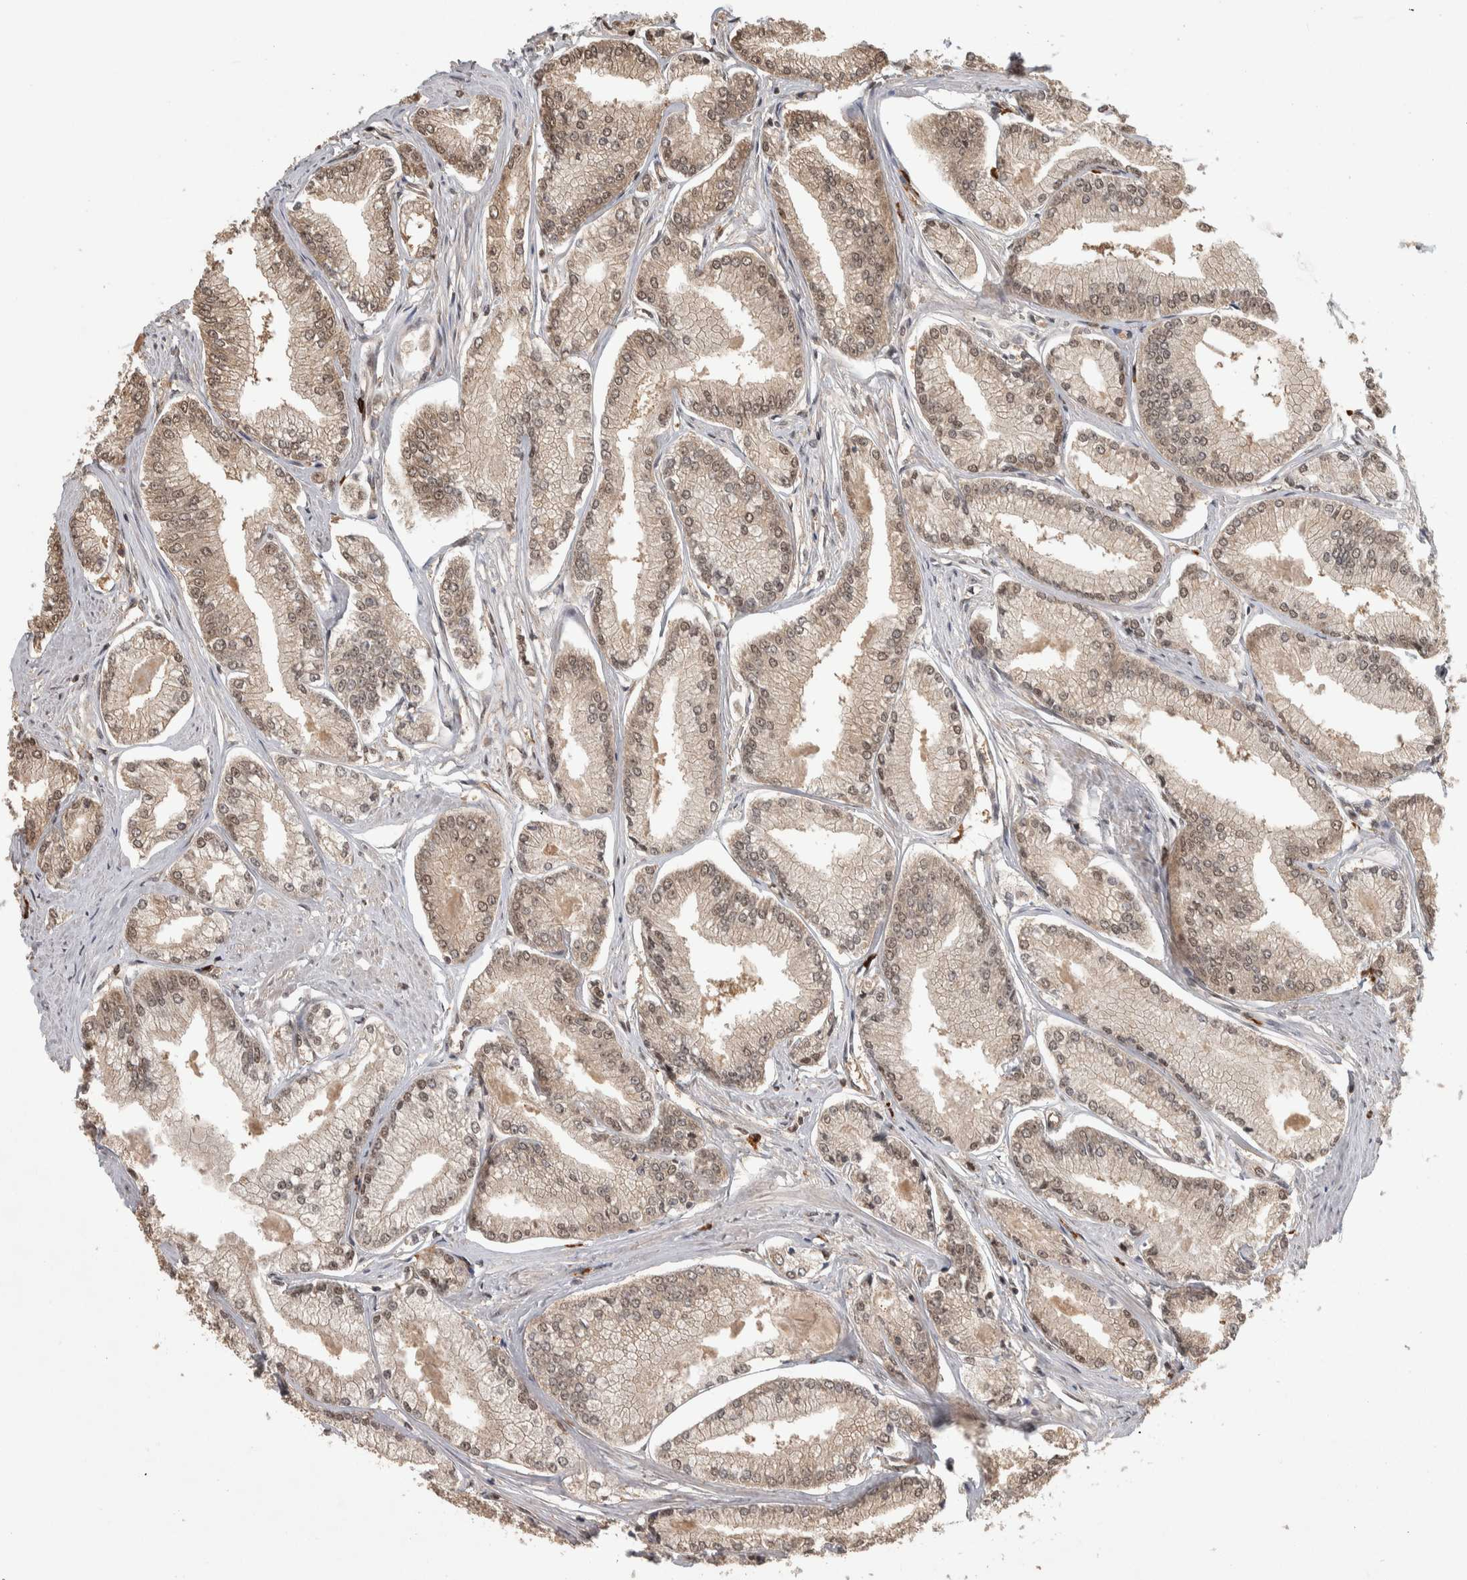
{"staining": {"intensity": "weak", "quantity": ">75%", "location": "cytoplasmic/membranous,nuclear"}, "tissue": "prostate cancer", "cell_type": "Tumor cells", "image_type": "cancer", "snomed": [{"axis": "morphology", "description": "Adenocarcinoma, Low grade"}, {"axis": "topography", "description": "Prostate"}], "caption": "A brown stain shows weak cytoplasmic/membranous and nuclear positivity of a protein in human prostate adenocarcinoma (low-grade) tumor cells.", "gene": "ZNF592", "patient": {"sex": "male", "age": 52}}